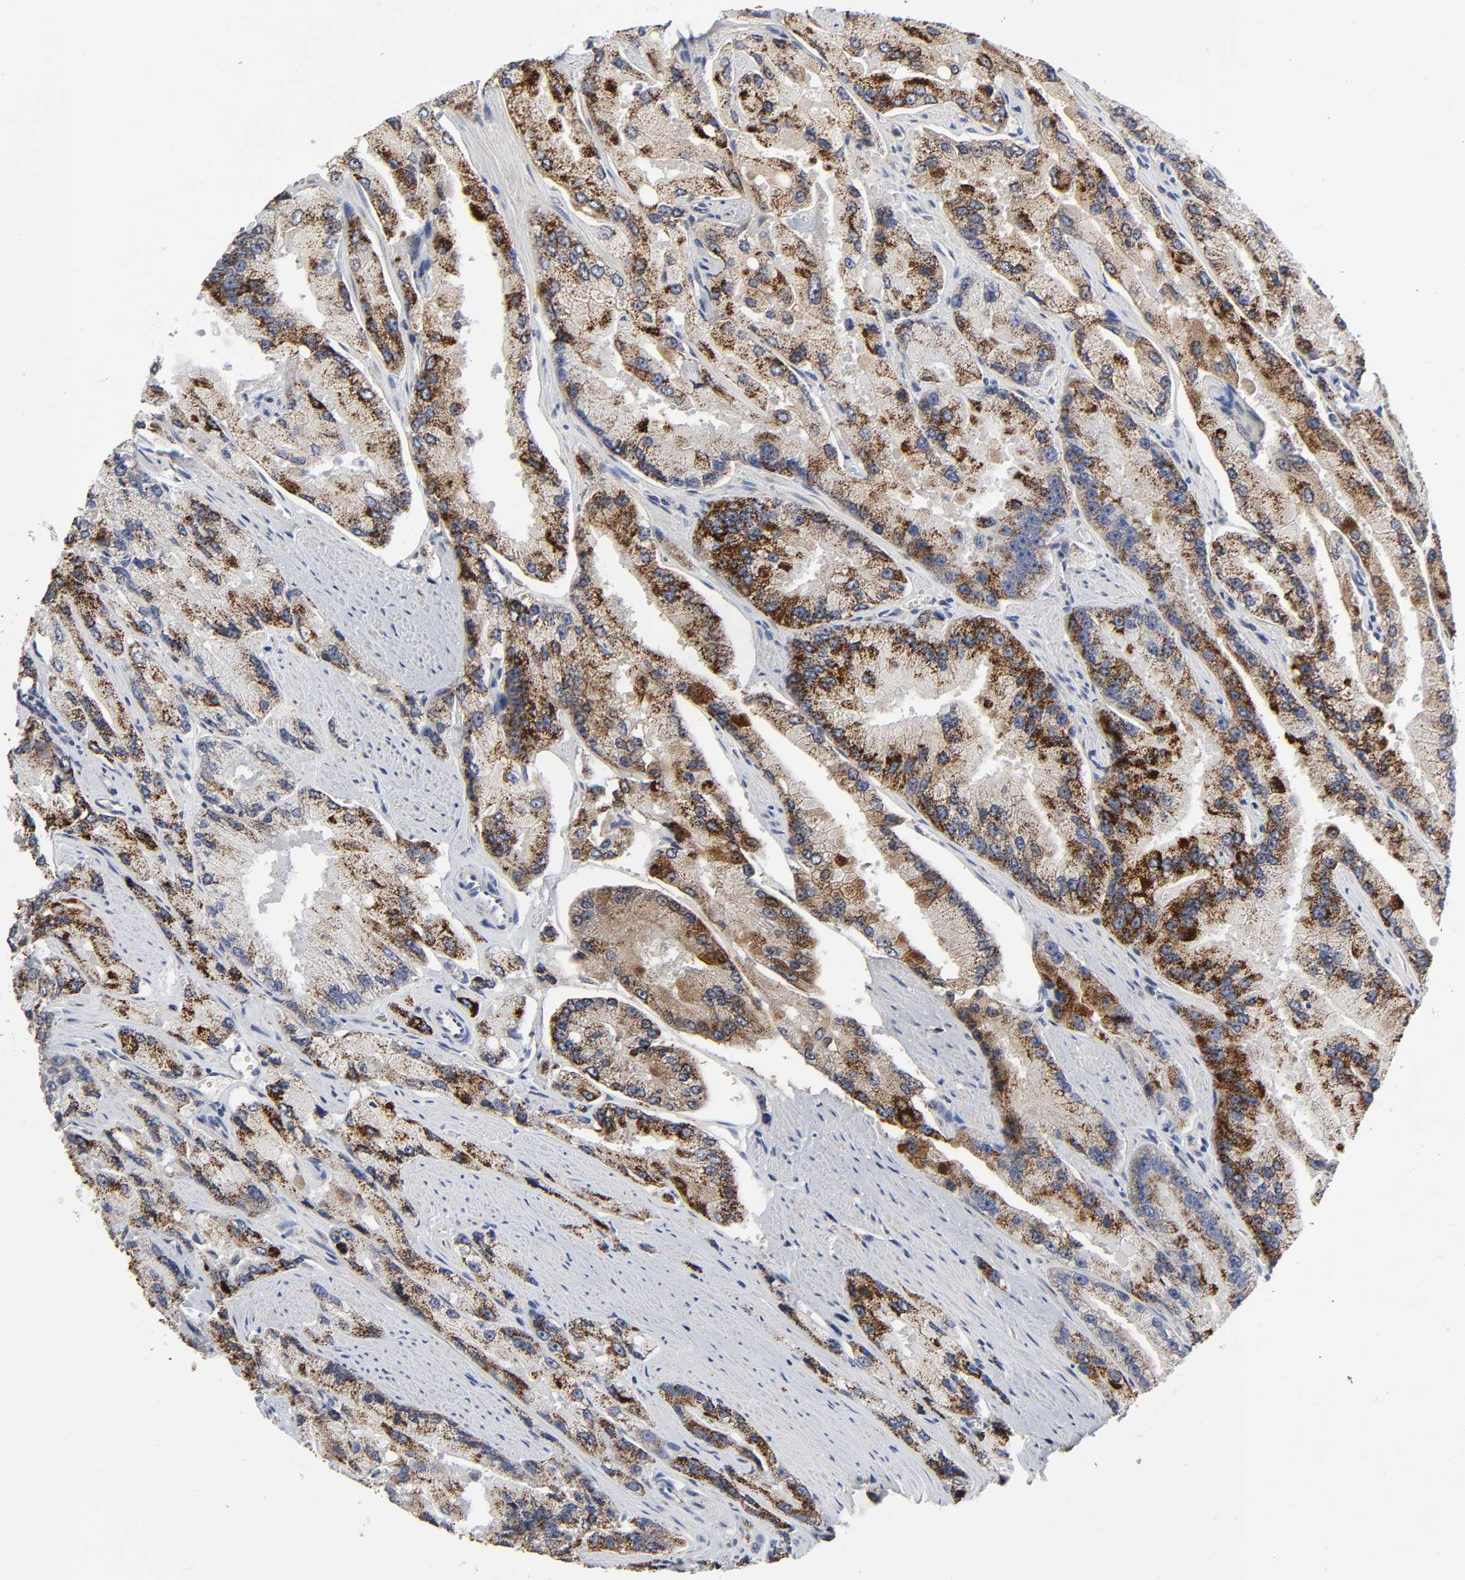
{"staining": {"intensity": "moderate", "quantity": ">75%", "location": "cytoplasmic/membranous"}, "tissue": "prostate cancer", "cell_type": "Tumor cells", "image_type": "cancer", "snomed": [{"axis": "morphology", "description": "Adenocarcinoma, High grade"}, {"axis": "topography", "description": "Prostate"}], "caption": "A micrograph of prostate cancer (adenocarcinoma (high-grade)) stained for a protein demonstrates moderate cytoplasmic/membranous brown staining in tumor cells.", "gene": "AOPEP", "patient": {"sex": "male", "age": 58}}